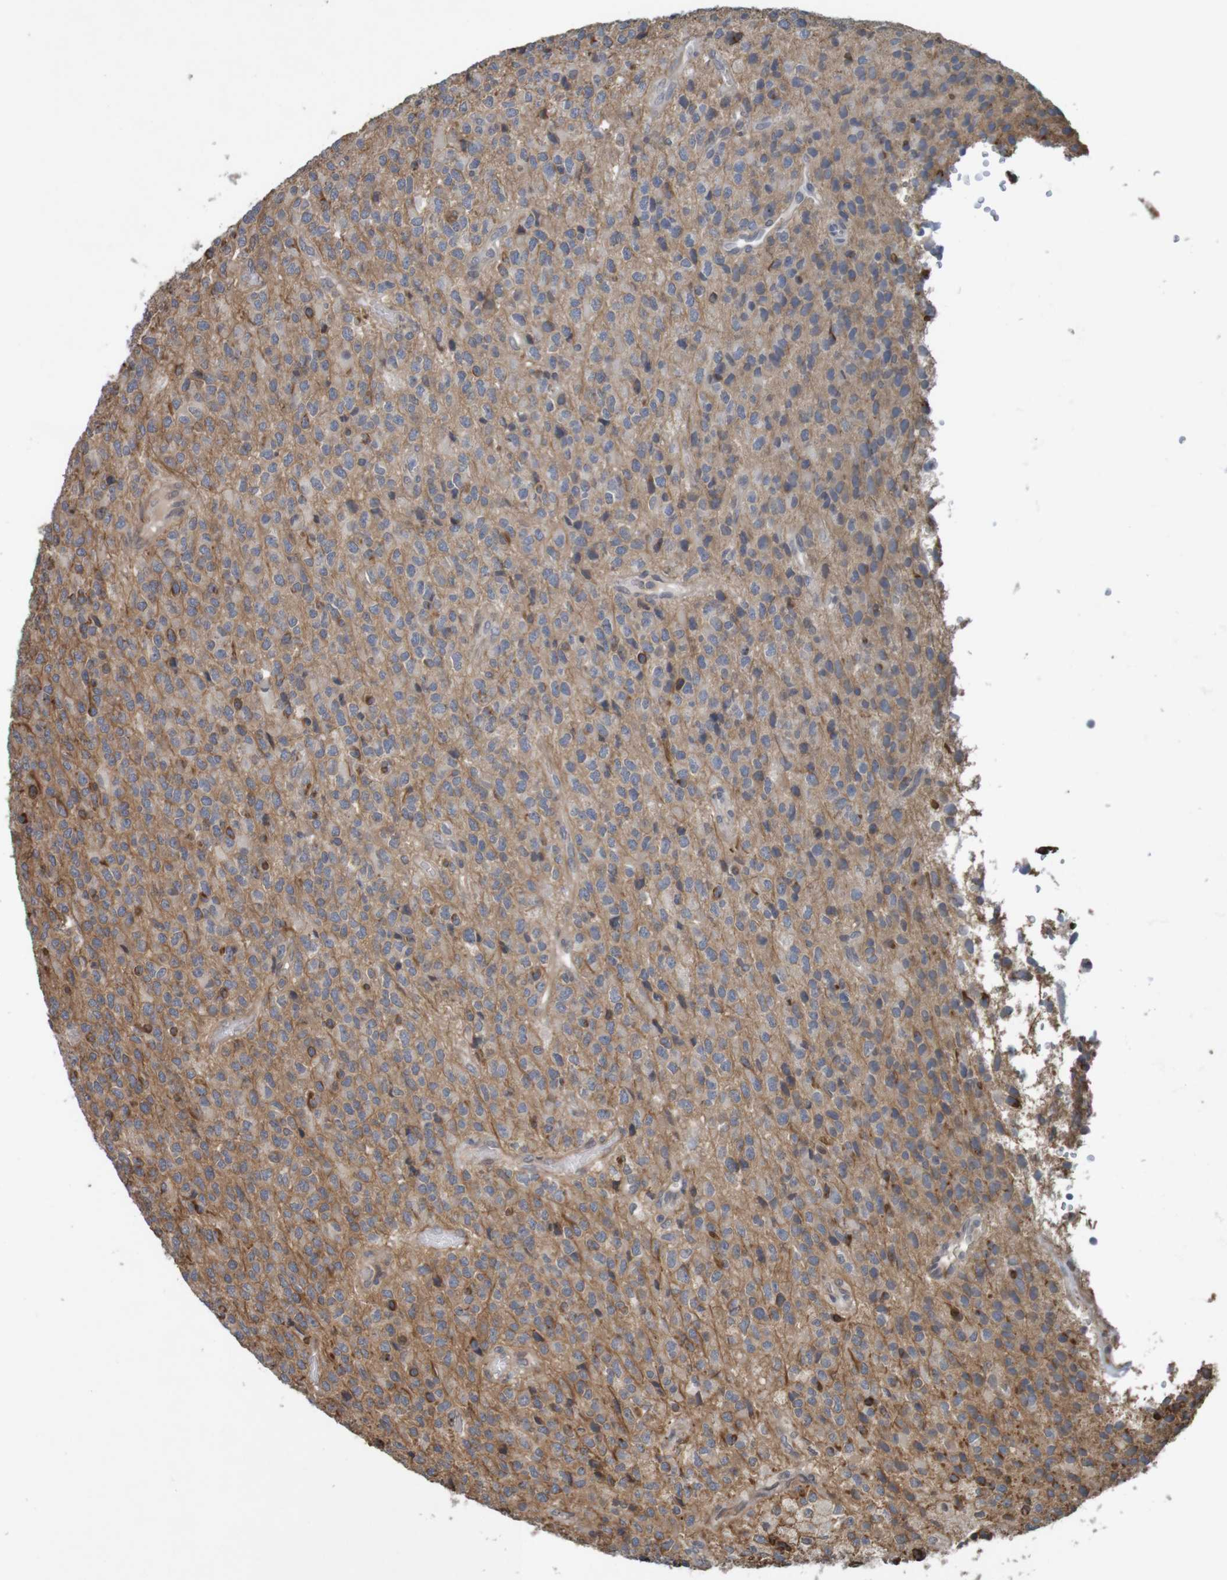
{"staining": {"intensity": "strong", "quantity": "<25%", "location": "cytoplasmic/membranous"}, "tissue": "glioma", "cell_type": "Tumor cells", "image_type": "cancer", "snomed": [{"axis": "morphology", "description": "Glioma, malignant, High grade"}, {"axis": "topography", "description": "pancreas cauda"}], "caption": "Immunohistochemistry histopathology image of neoplastic tissue: high-grade glioma (malignant) stained using immunohistochemistry demonstrates medium levels of strong protein expression localized specifically in the cytoplasmic/membranous of tumor cells, appearing as a cytoplasmic/membranous brown color.", "gene": "ARHGEF11", "patient": {"sex": "male", "age": 60}}